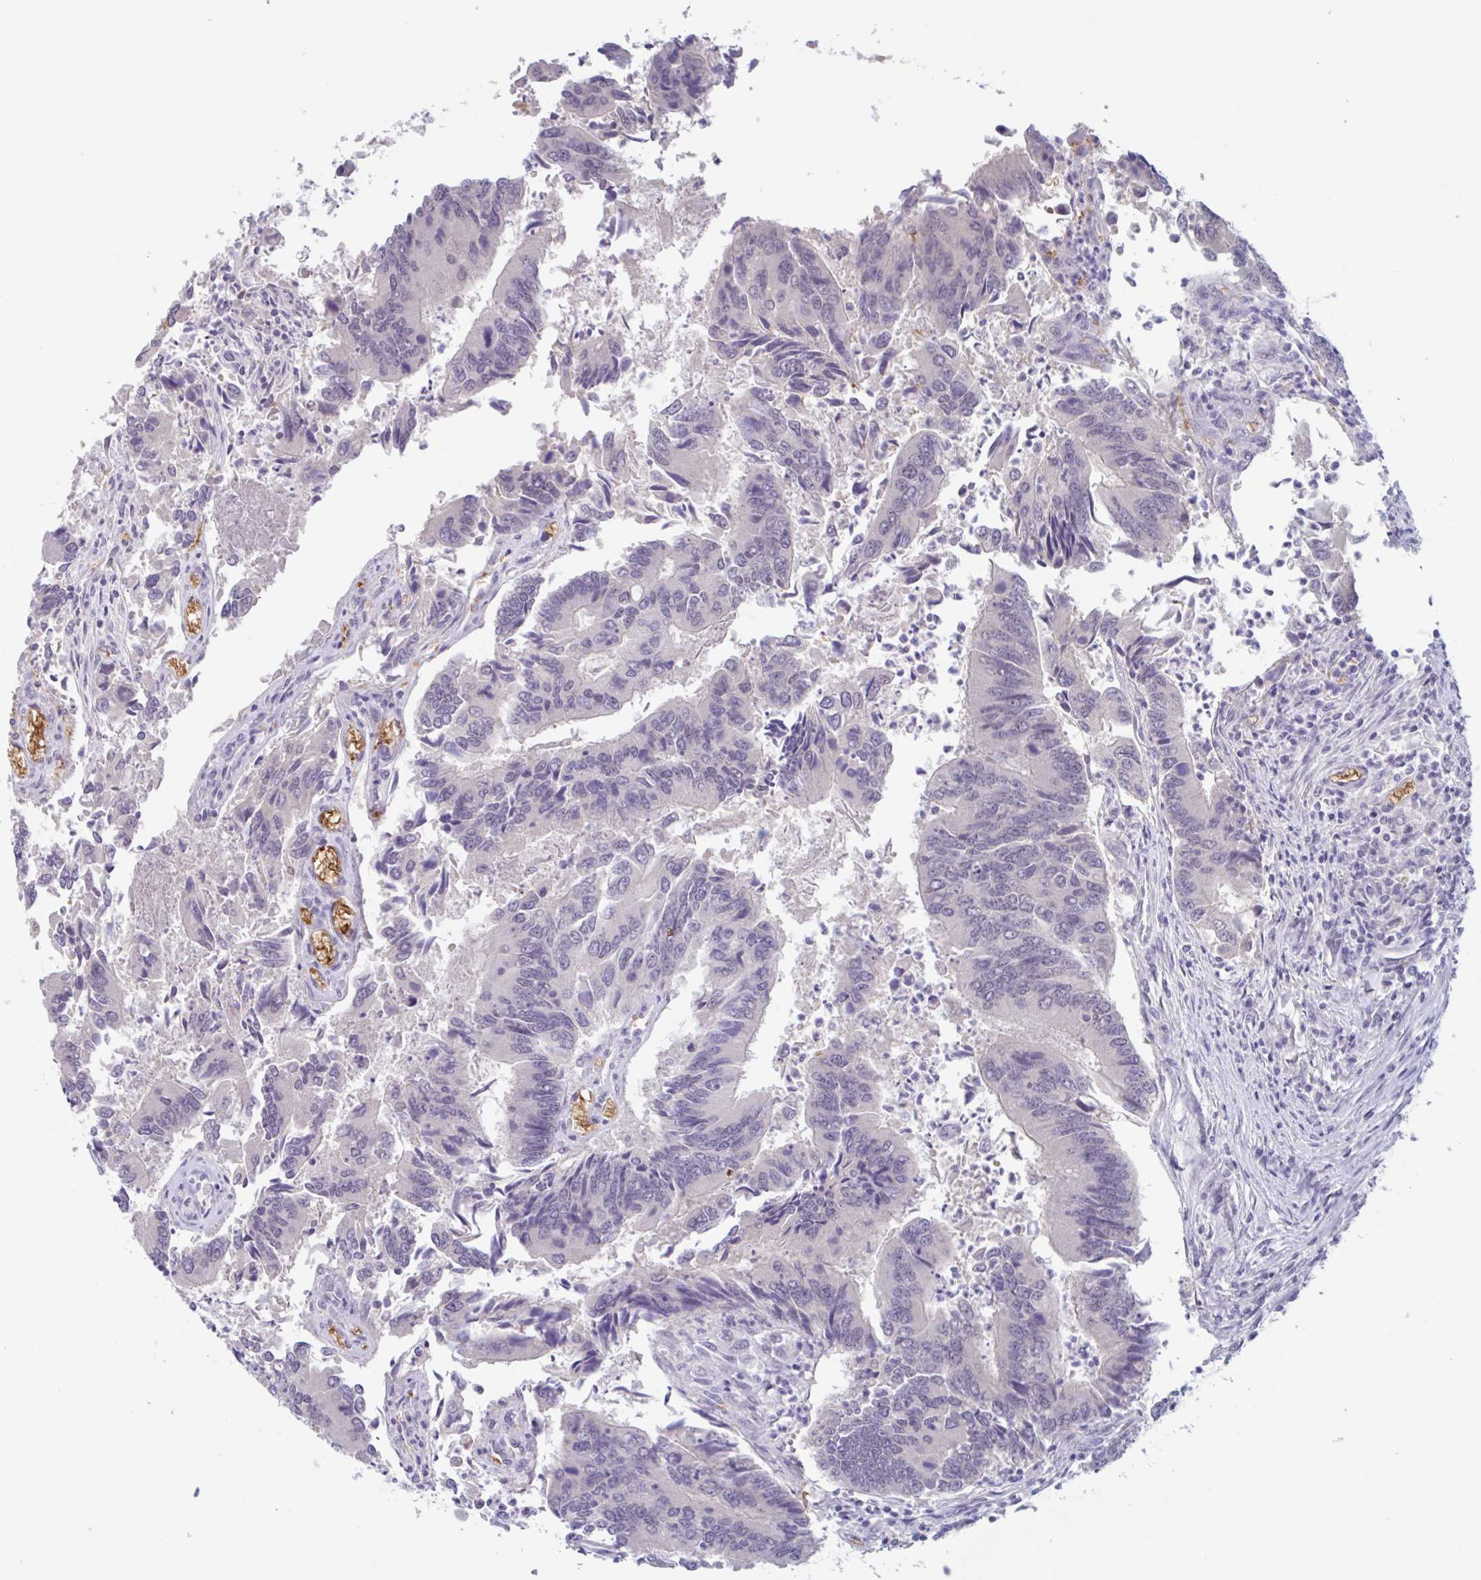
{"staining": {"intensity": "negative", "quantity": "none", "location": "none"}, "tissue": "colorectal cancer", "cell_type": "Tumor cells", "image_type": "cancer", "snomed": [{"axis": "morphology", "description": "Adenocarcinoma, NOS"}, {"axis": "topography", "description": "Colon"}], "caption": "This is an immunohistochemistry (IHC) image of colorectal cancer (adenocarcinoma). There is no positivity in tumor cells.", "gene": "RHAG", "patient": {"sex": "female", "age": 67}}